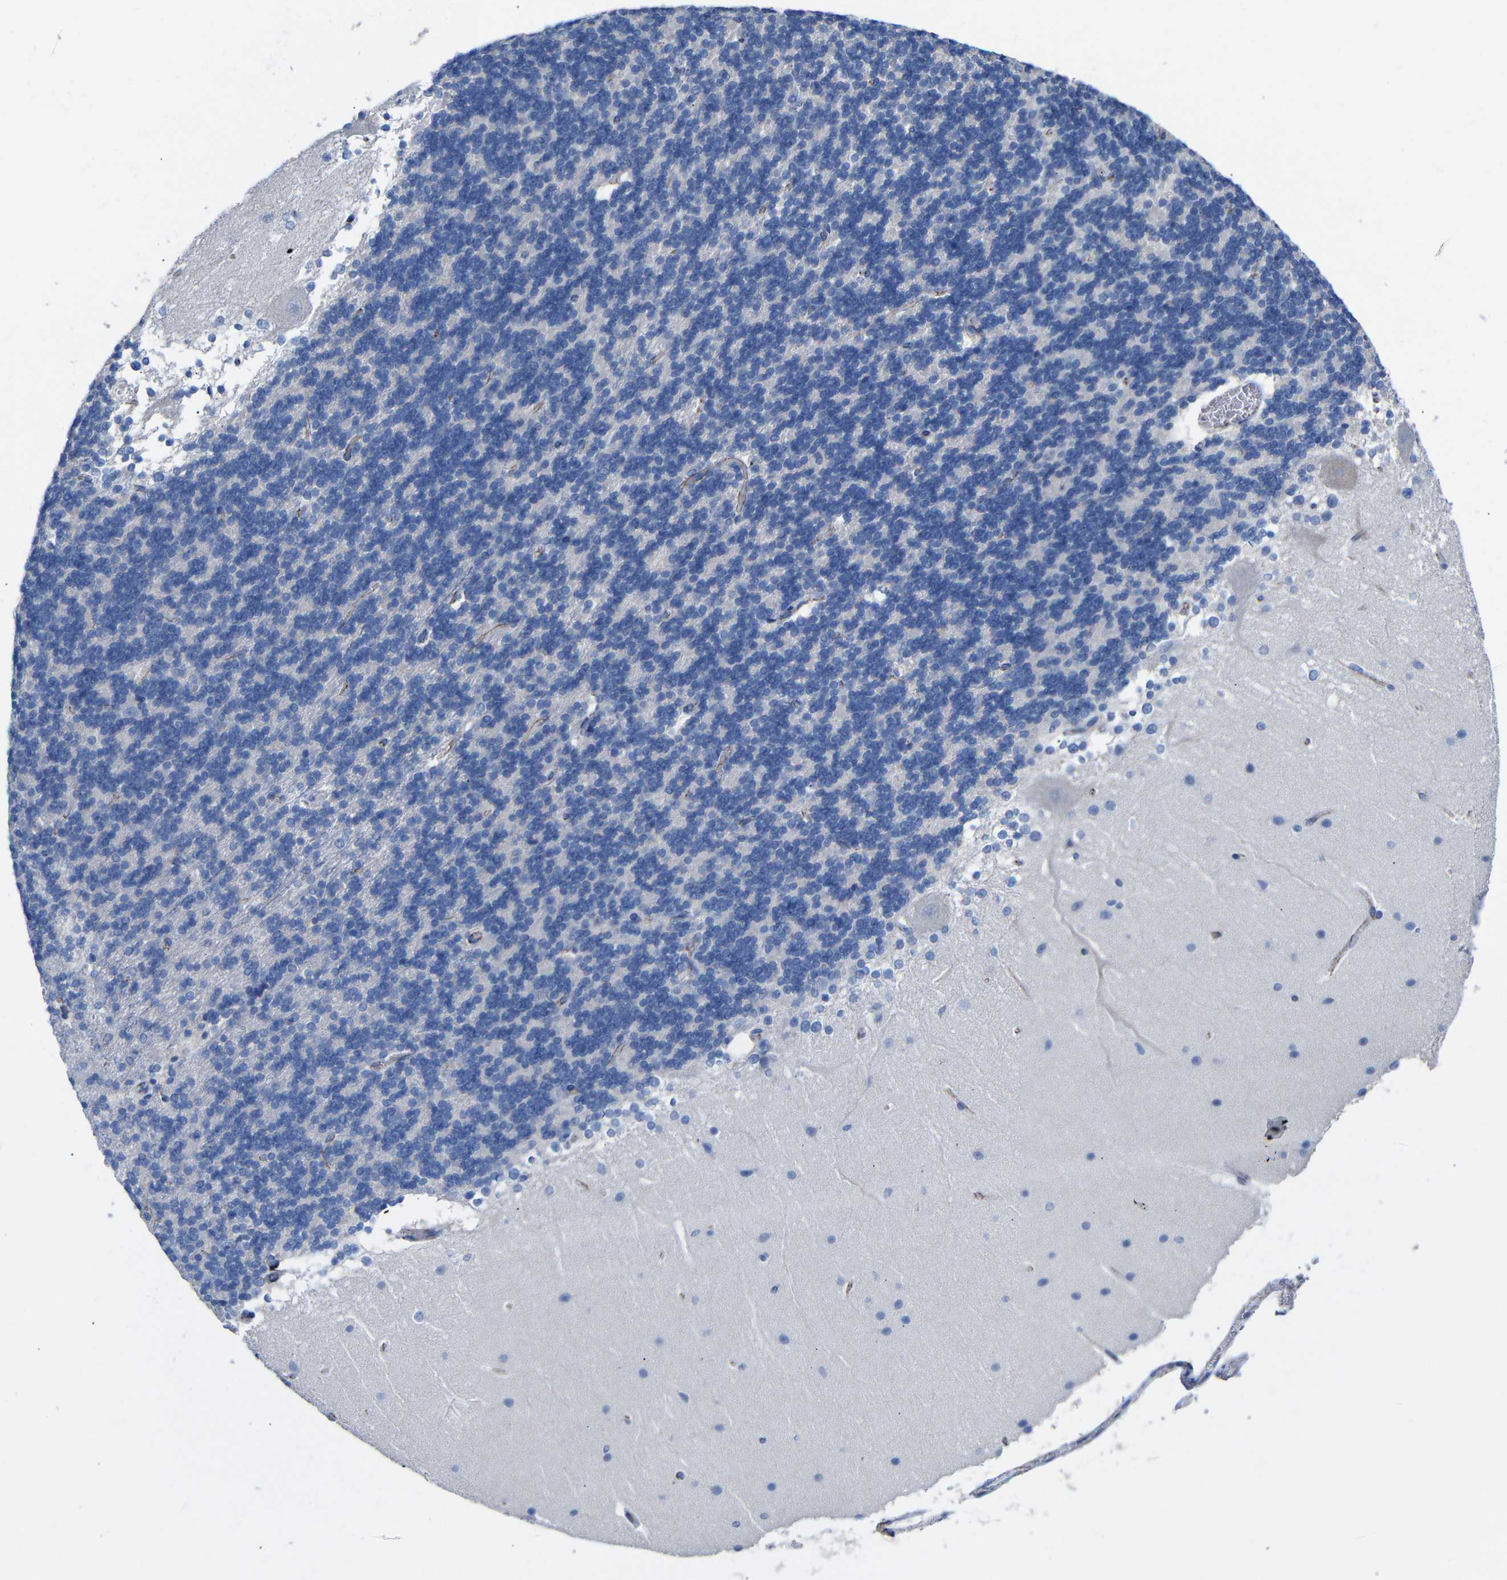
{"staining": {"intensity": "negative", "quantity": "none", "location": "none"}, "tissue": "cerebellum", "cell_type": "Cells in granular layer", "image_type": "normal", "snomed": [{"axis": "morphology", "description": "Normal tissue, NOS"}, {"axis": "topography", "description": "Cerebellum"}], "caption": "DAB (3,3'-diaminobenzidine) immunohistochemical staining of normal cerebellum shows no significant positivity in cells in granular layer.", "gene": "CGNL1", "patient": {"sex": "female", "age": 19}}